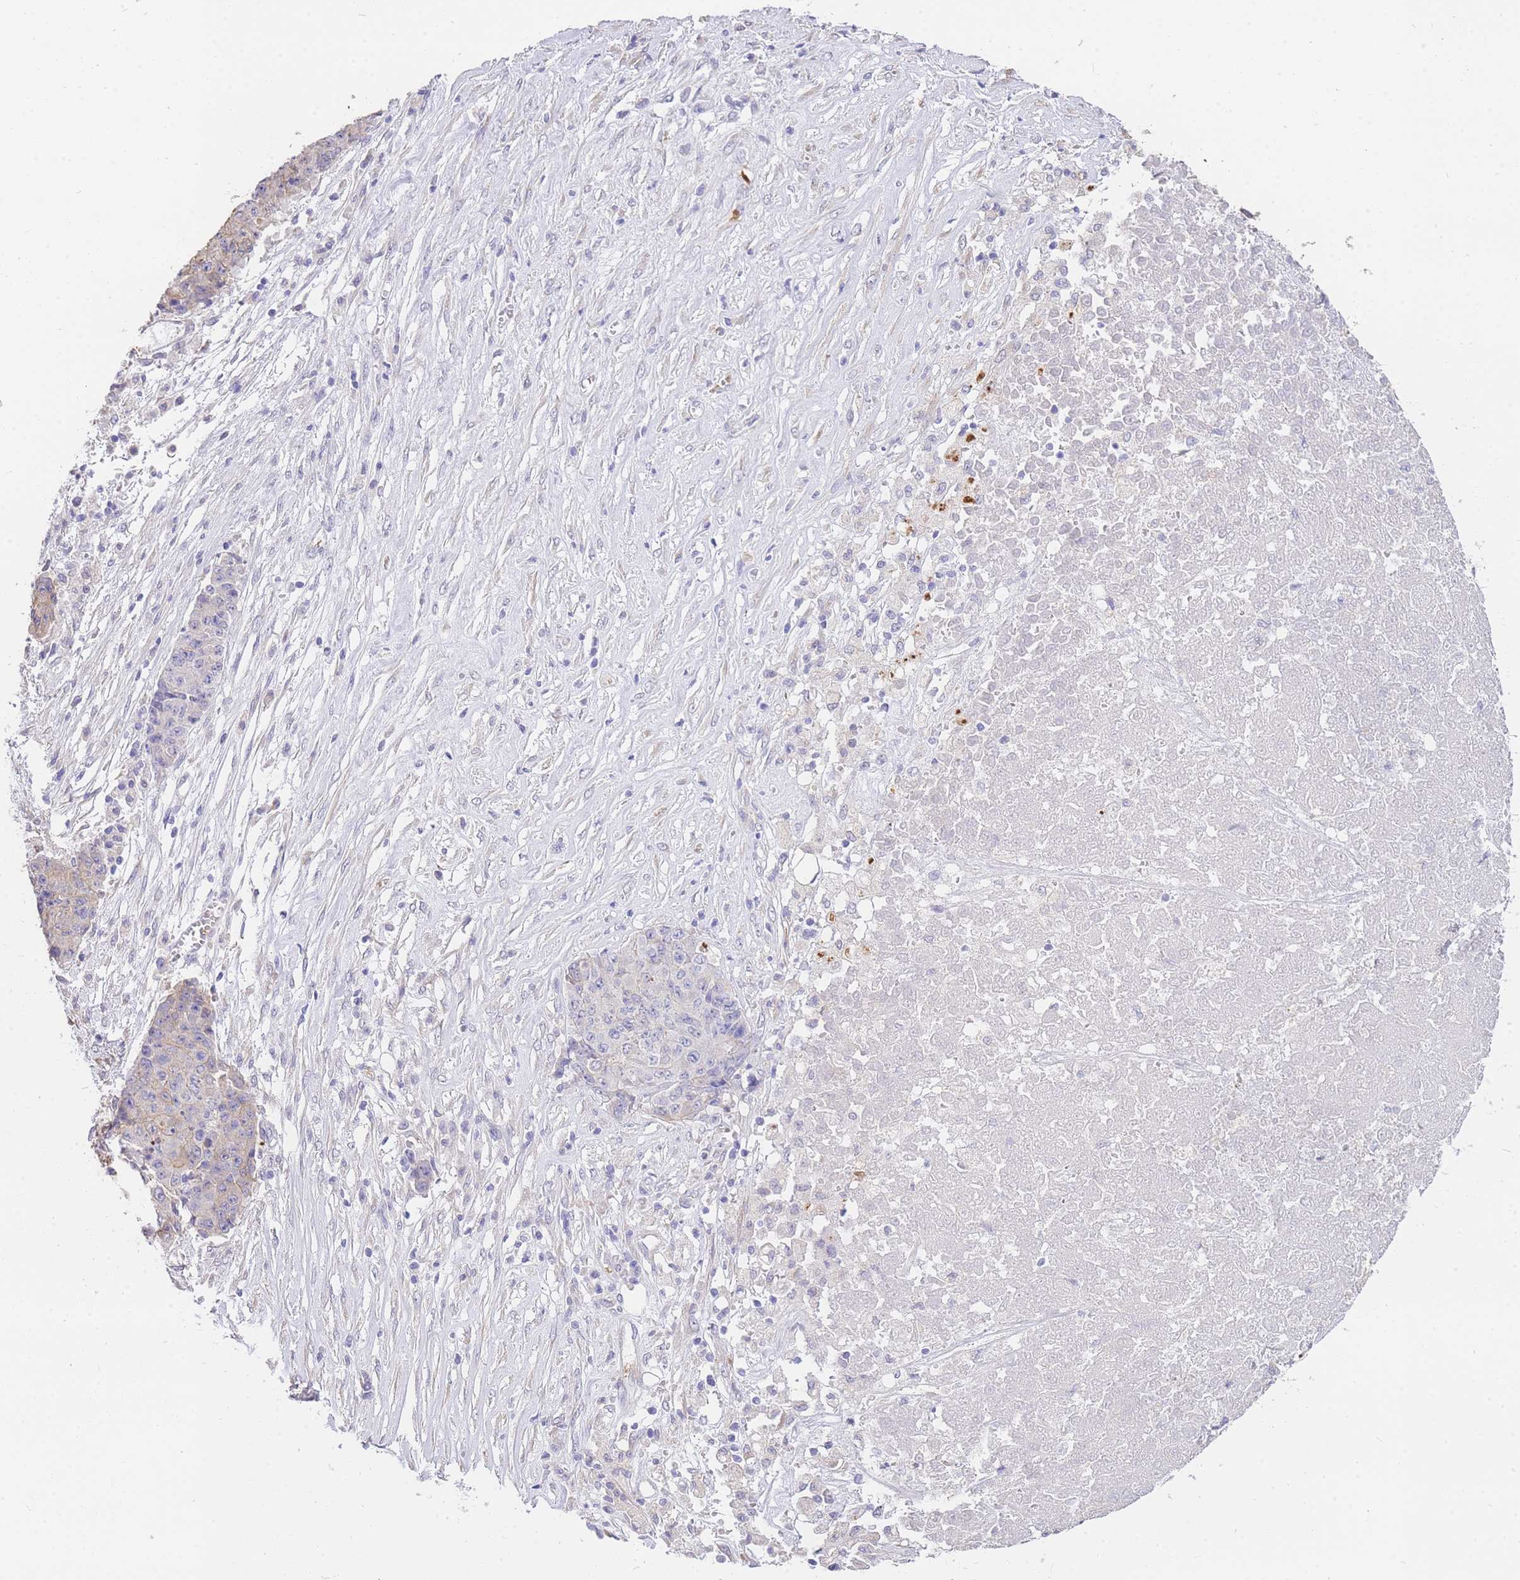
{"staining": {"intensity": "moderate", "quantity": "<25%", "location": "cytoplasmic/membranous"}, "tissue": "ovarian cancer", "cell_type": "Tumor cells", "image_type": "cancer", "snomed": [{"axis": "morphology", "description": "Carcinoma, endometroid"}, {"axis": "topography", "description": "Ovary"}], "caption": "Immunohistochemistry (IHC) (DAB (3,3'-diaminobenzidine)) staining of ovarian endometroid carcinoma displays moderate cytoplasmic/membranous protein staining in approximately <25% of tumor cells. (brown staining indicates protein expression, while blue staining denotes nuclei).", "gene": "C2orf88", "patient": {"sex": "female", "age": 42}}